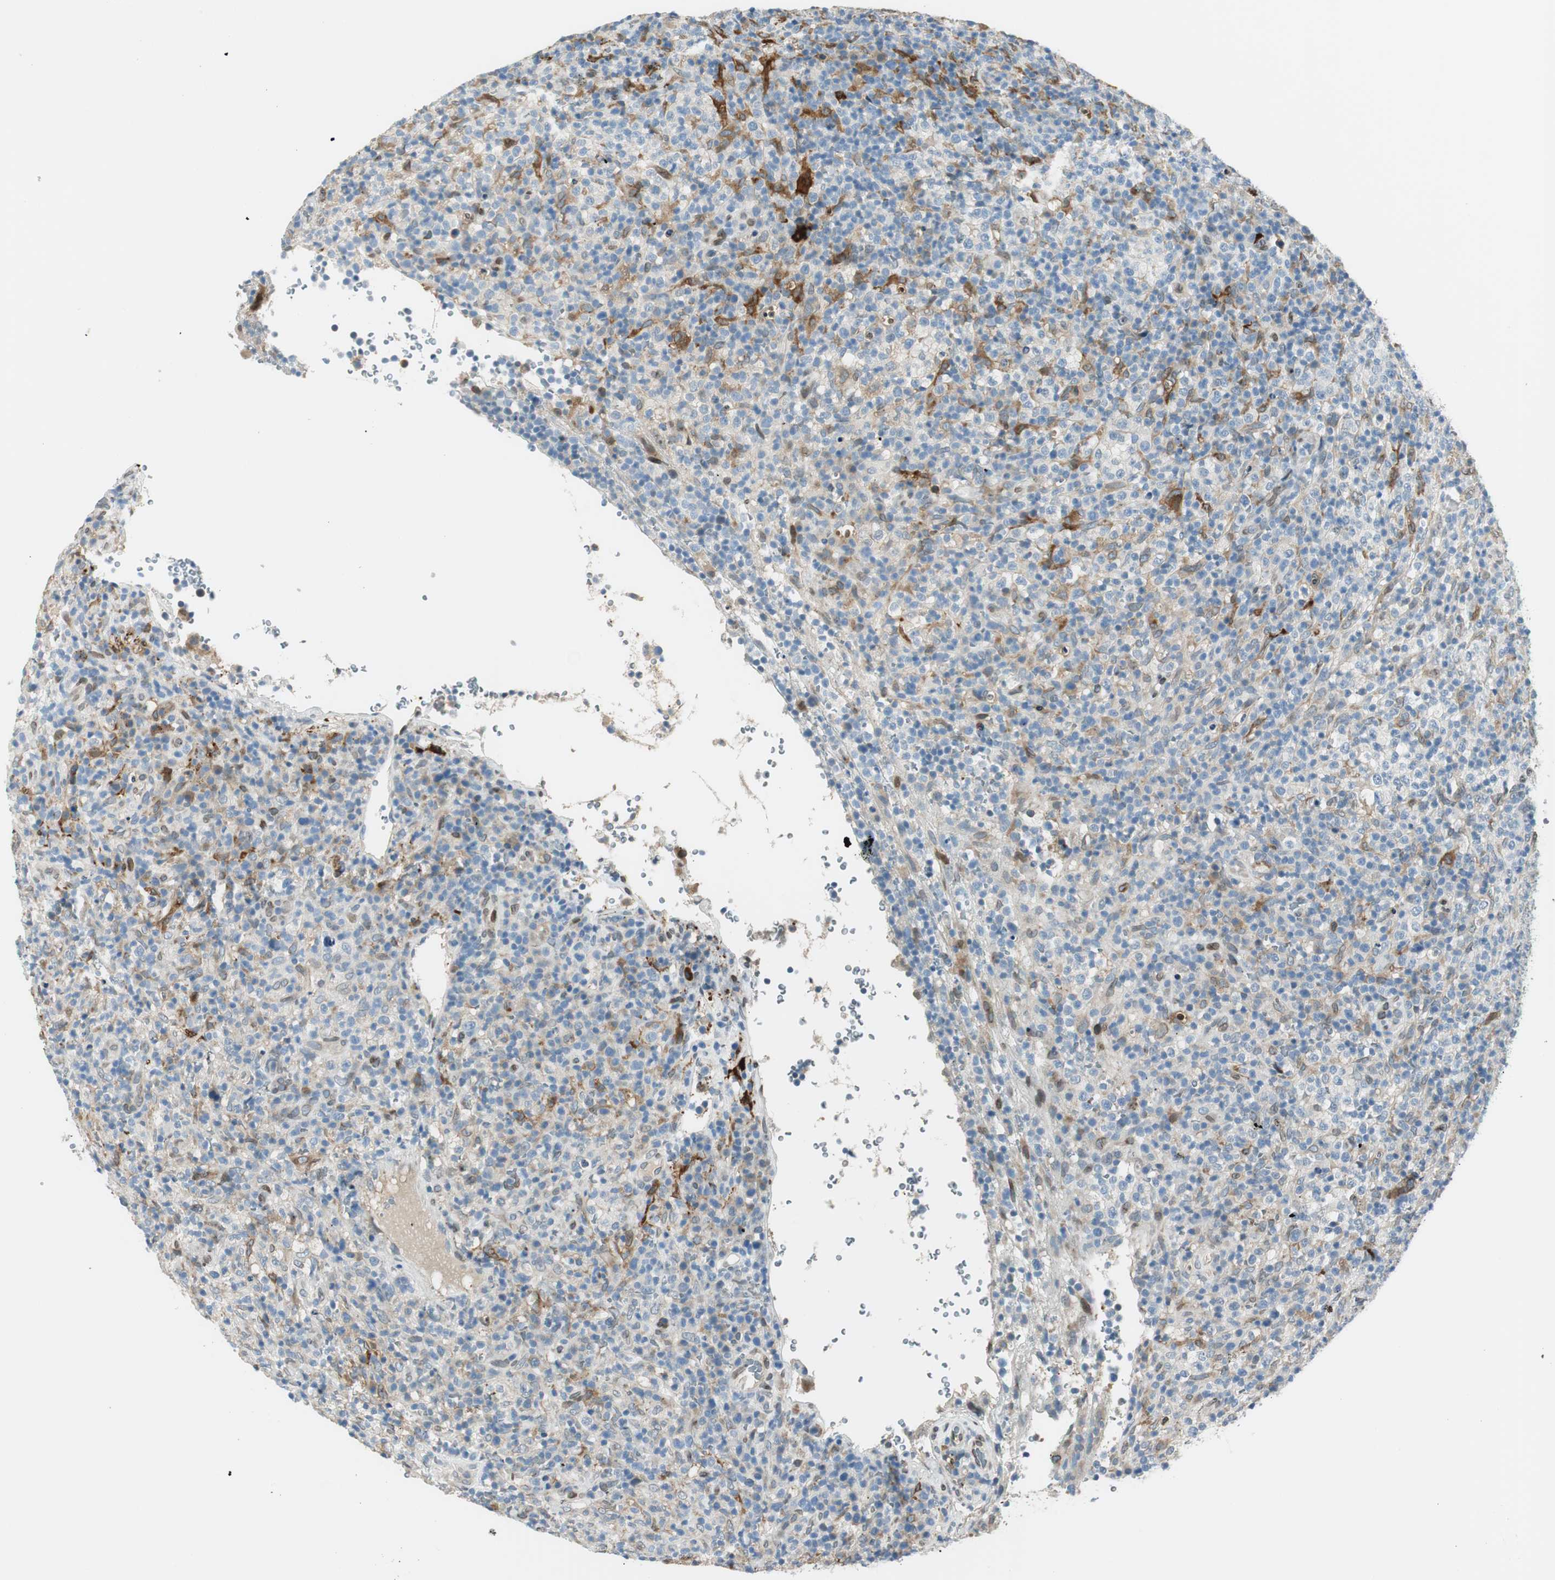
{"staining": {"intensity": "negative", "quantity": "none", "location": "none"}, "tissue": "lymphoma", "cell_type": "Tumor cells", "image_type": "cancer", "snomed": [{"axis": "morphology", "description": "Malignant lymphoma, non-Hodgkin's type, High grade"}, {"axis": "topography", "description": "Lymph node"}], "caption": "This is an immunohistochemistry photomicrograph of human lymphoma. There is no expression in tumor cells.", "gene": "TMEM260", "patient": {"sex": "female", "age": 76}}